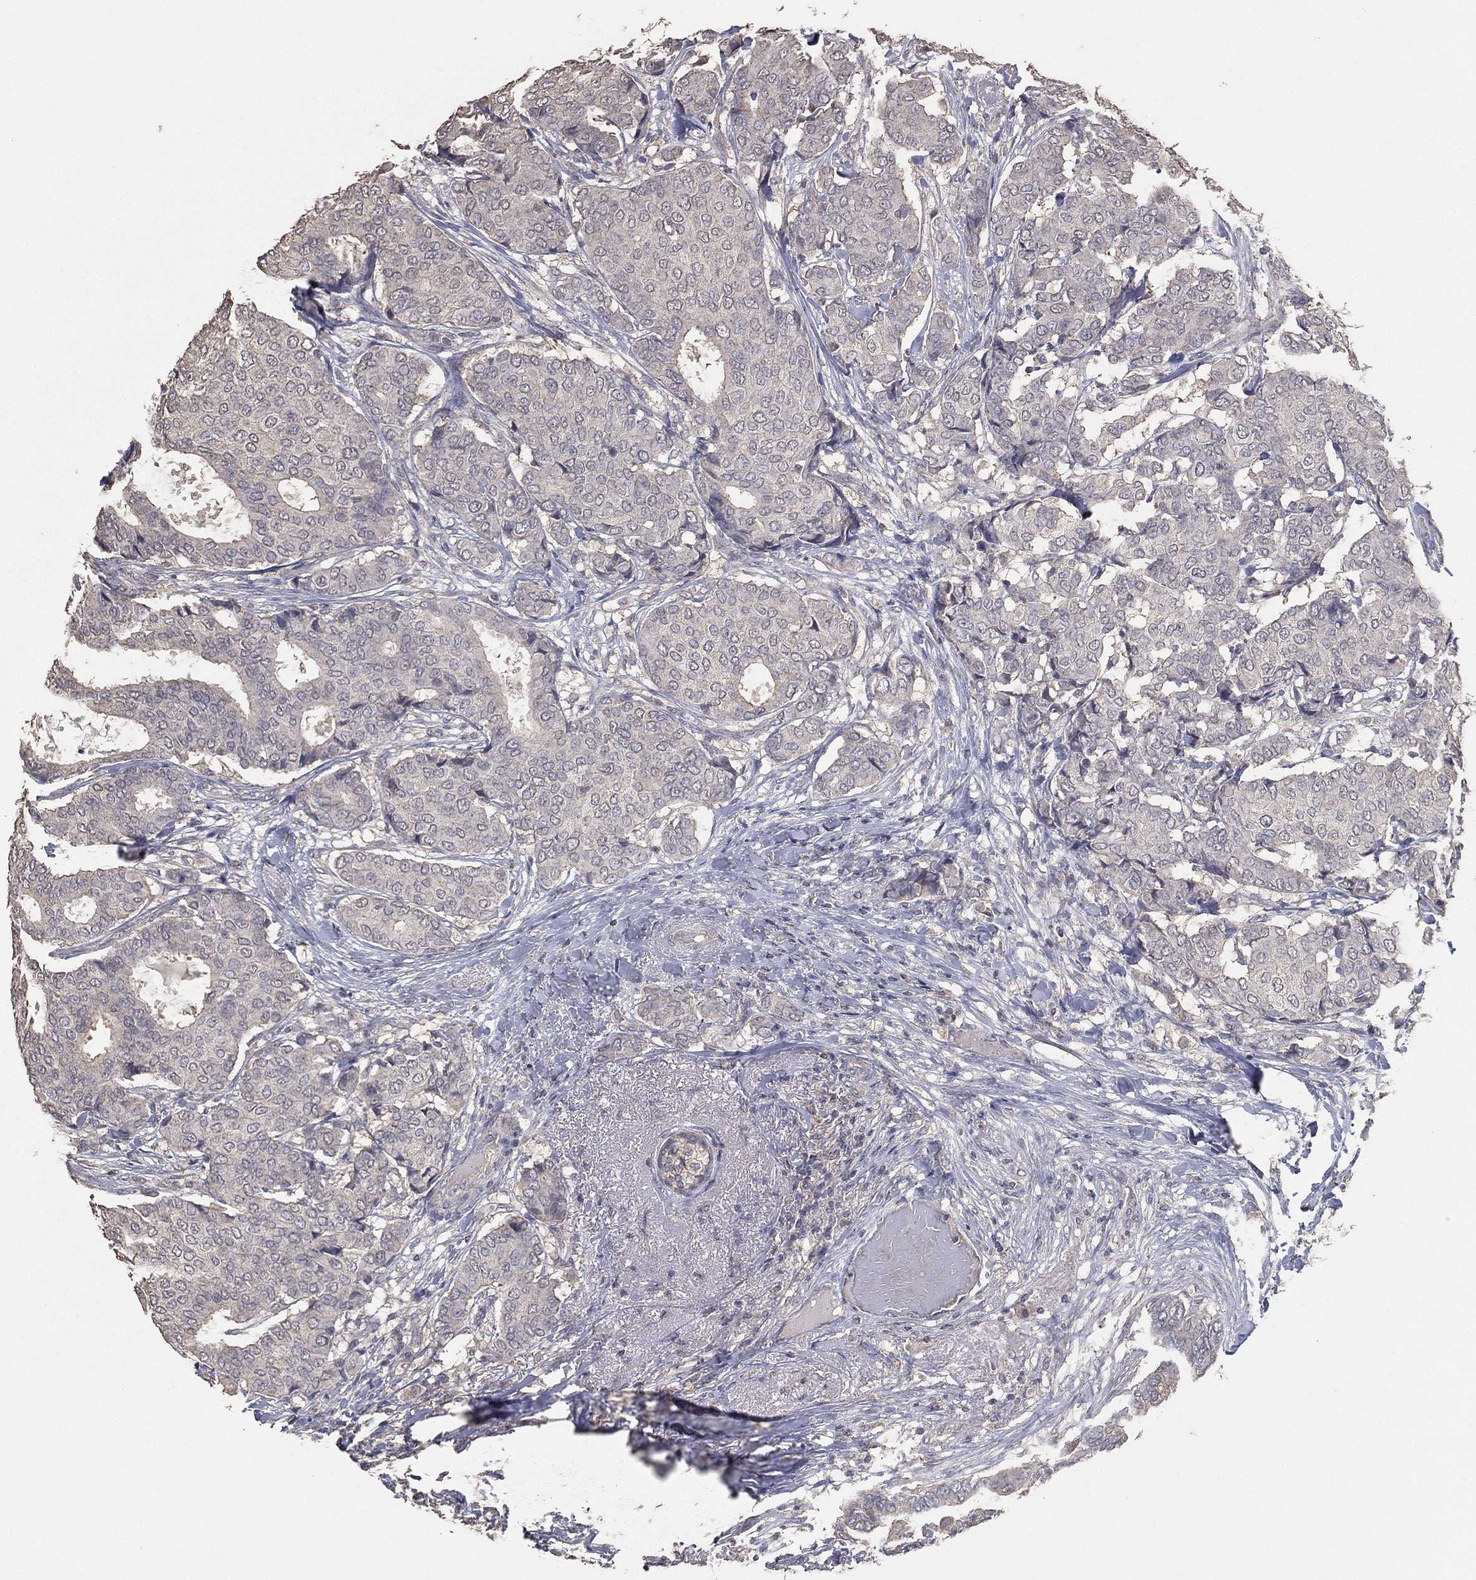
{"staining": {"intensity": "negative", "quantity": "none", "location": "none"}, "tissue": "breast cancer", "cell_type": "Tumor cells", "image_type": "cancer", "snomed": [{"axis": "morphology", "description": "Duct carcinoma"}, {"axis": "topography", "description": "Breast"}], "caption": "Tumor cells are negative for brown protein staining in invasive ductal carcinoma (breast).", "gene": "SNAP25", "patient": {"sex": "female", "age": 75}}